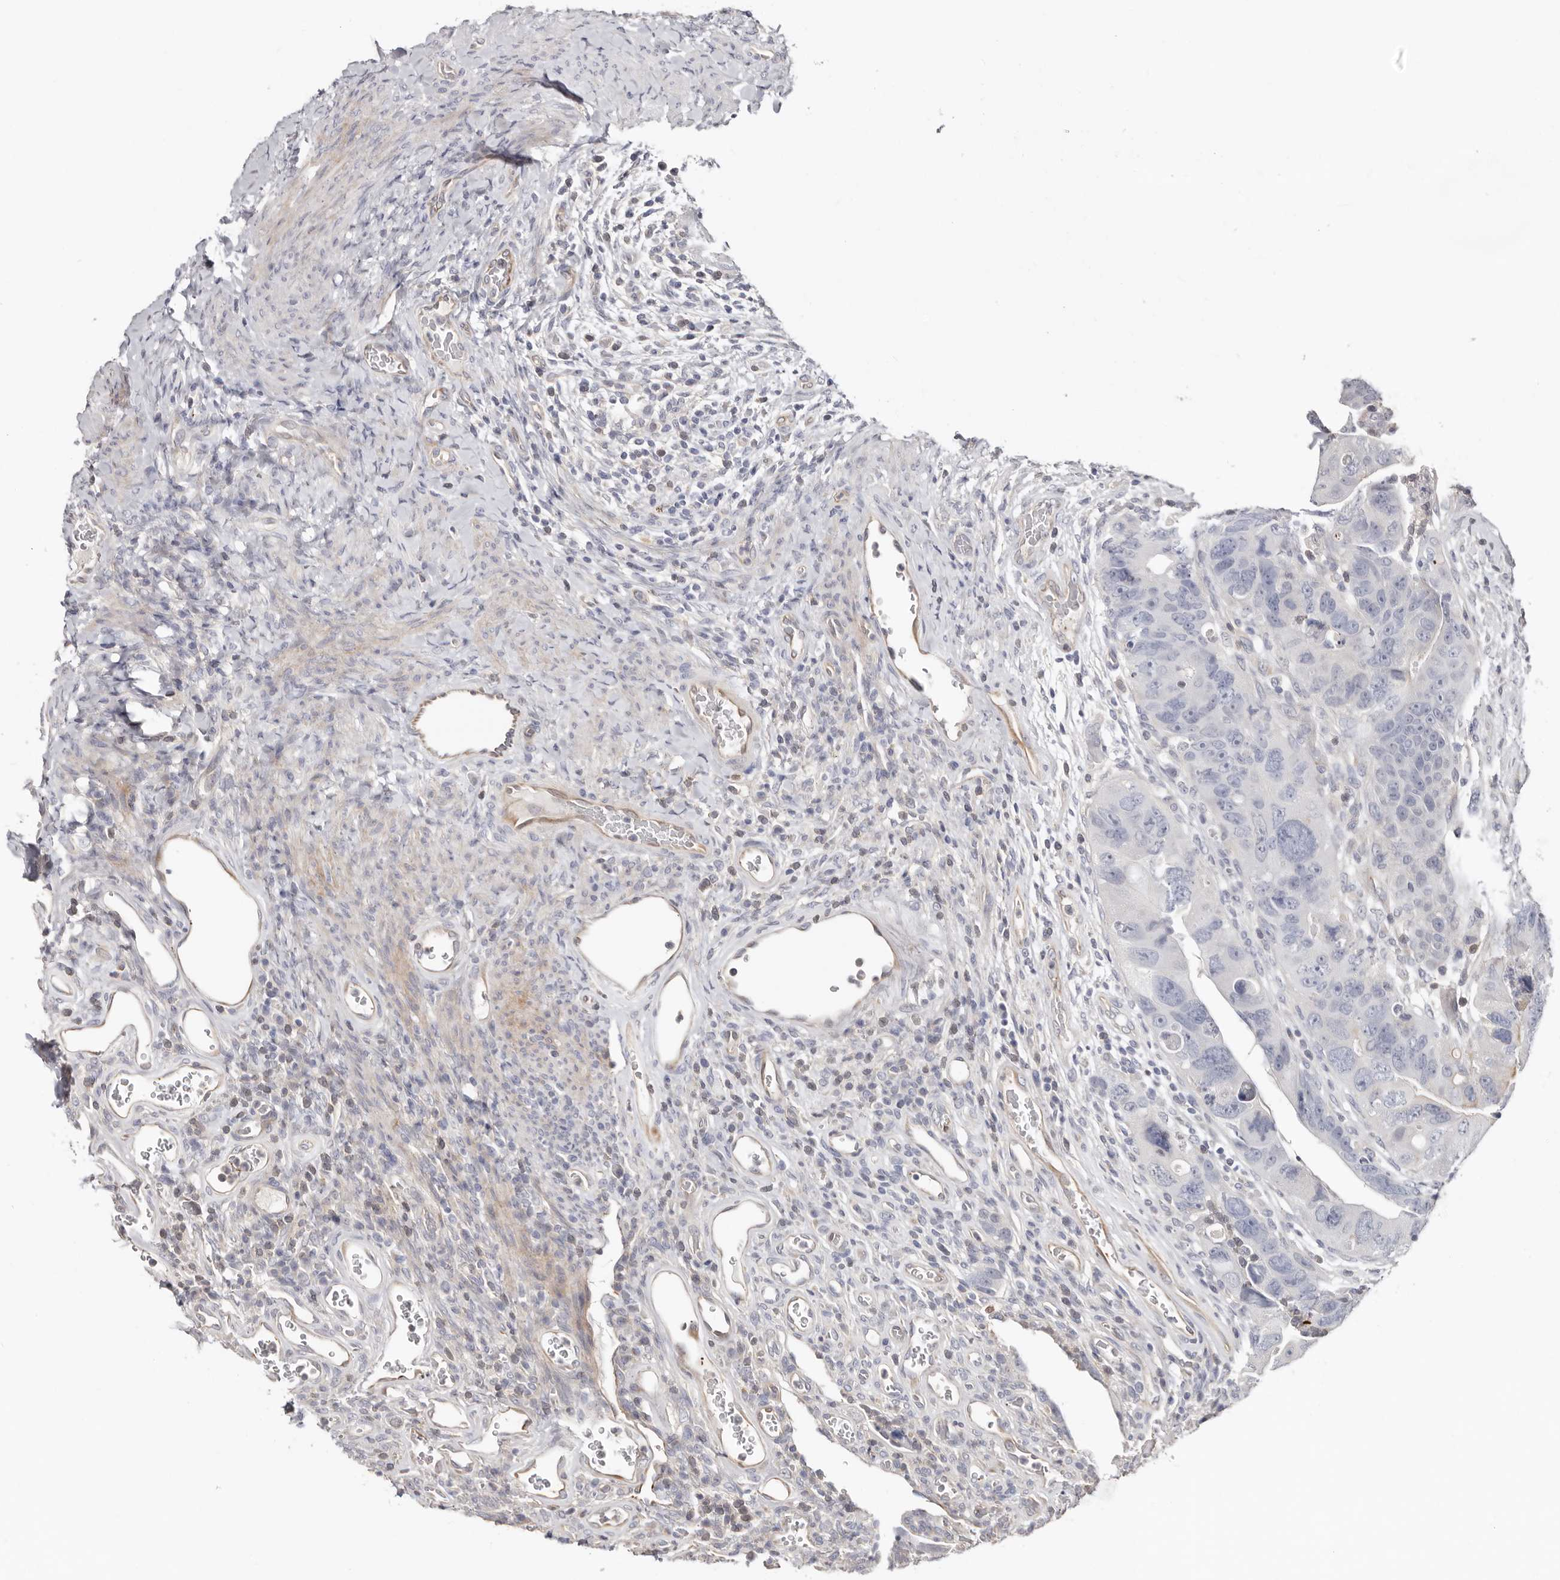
{"staining": {"intensity": "negative", "quantity": "none", "location": "none"}, "tissue": "colorectal cancer", "cell_type": "Tumor cells", "image_type": "cancer", "snomed": [{"axis": "morphology", "description": "Adenocarcinoma, NOS"}, {"axis": "topography", "description": "Rectum"}], "caption": "Protein analysis of colorectal cancer demonstrates no significant staining in tumor cells. (DAB (3,3'-diaminobenzidine) immunohistochemistry (IHC) with hematoxylin counter stain).", "gene": "PKDCC", "patient": {"sex": "male", "age": 59}}